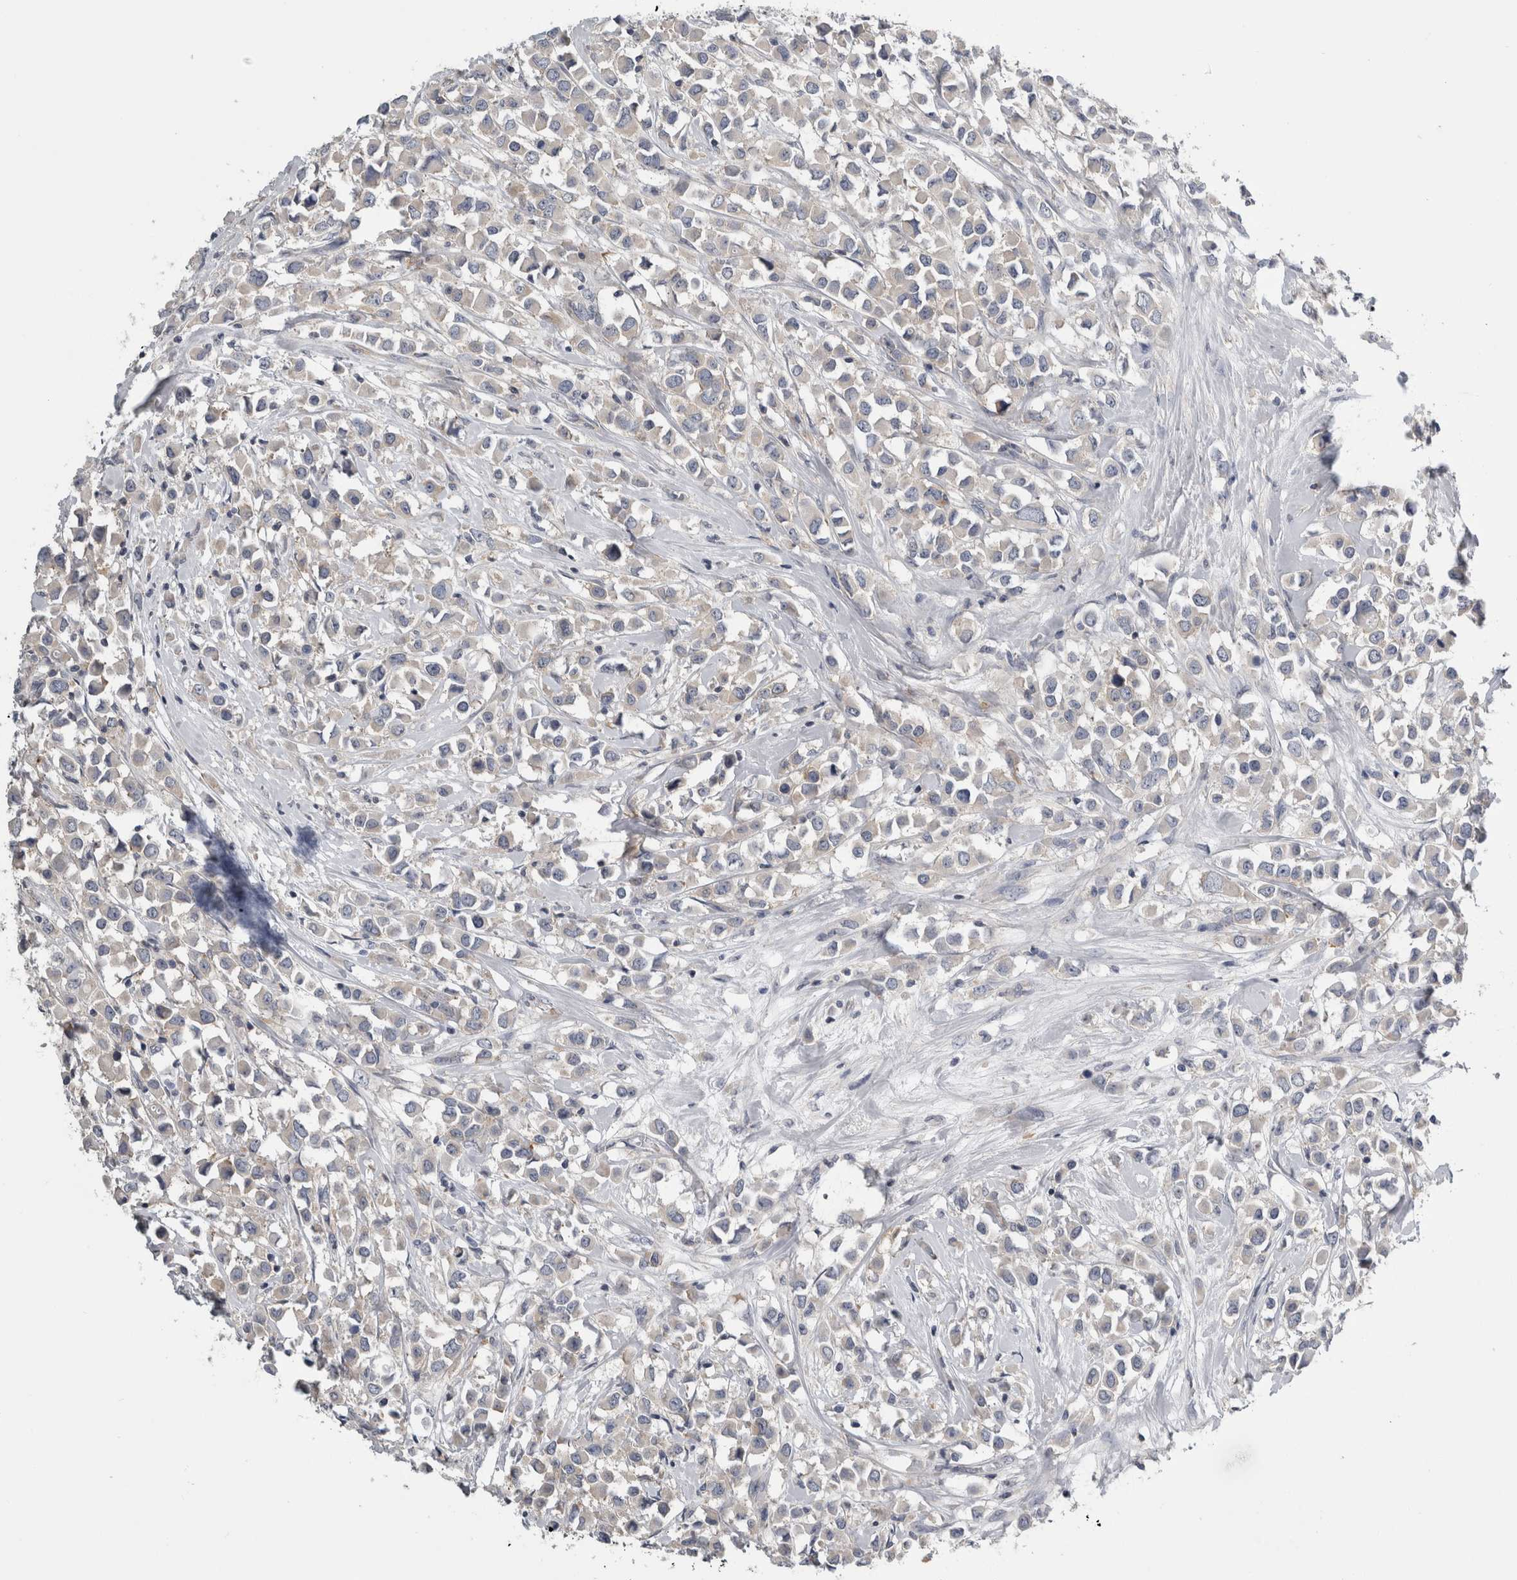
{"staining": {"intensity": "negative", "quantity": "none", "location": "none"}, "tissue": "breast cancer", "cell_type": "Tumor cells", "image_type": "cancer", "snomed": [{"axis": "morphology", "description": "Duct carcinoma"}, {"axis": "topography", "description": "Breast"}], "caption": "A histopathology image of breast cancer stained for a protein shows no brown staining in tumor cells.", "gene": "PRRC2C", "patient": {"sex": "female", "age": 61}}